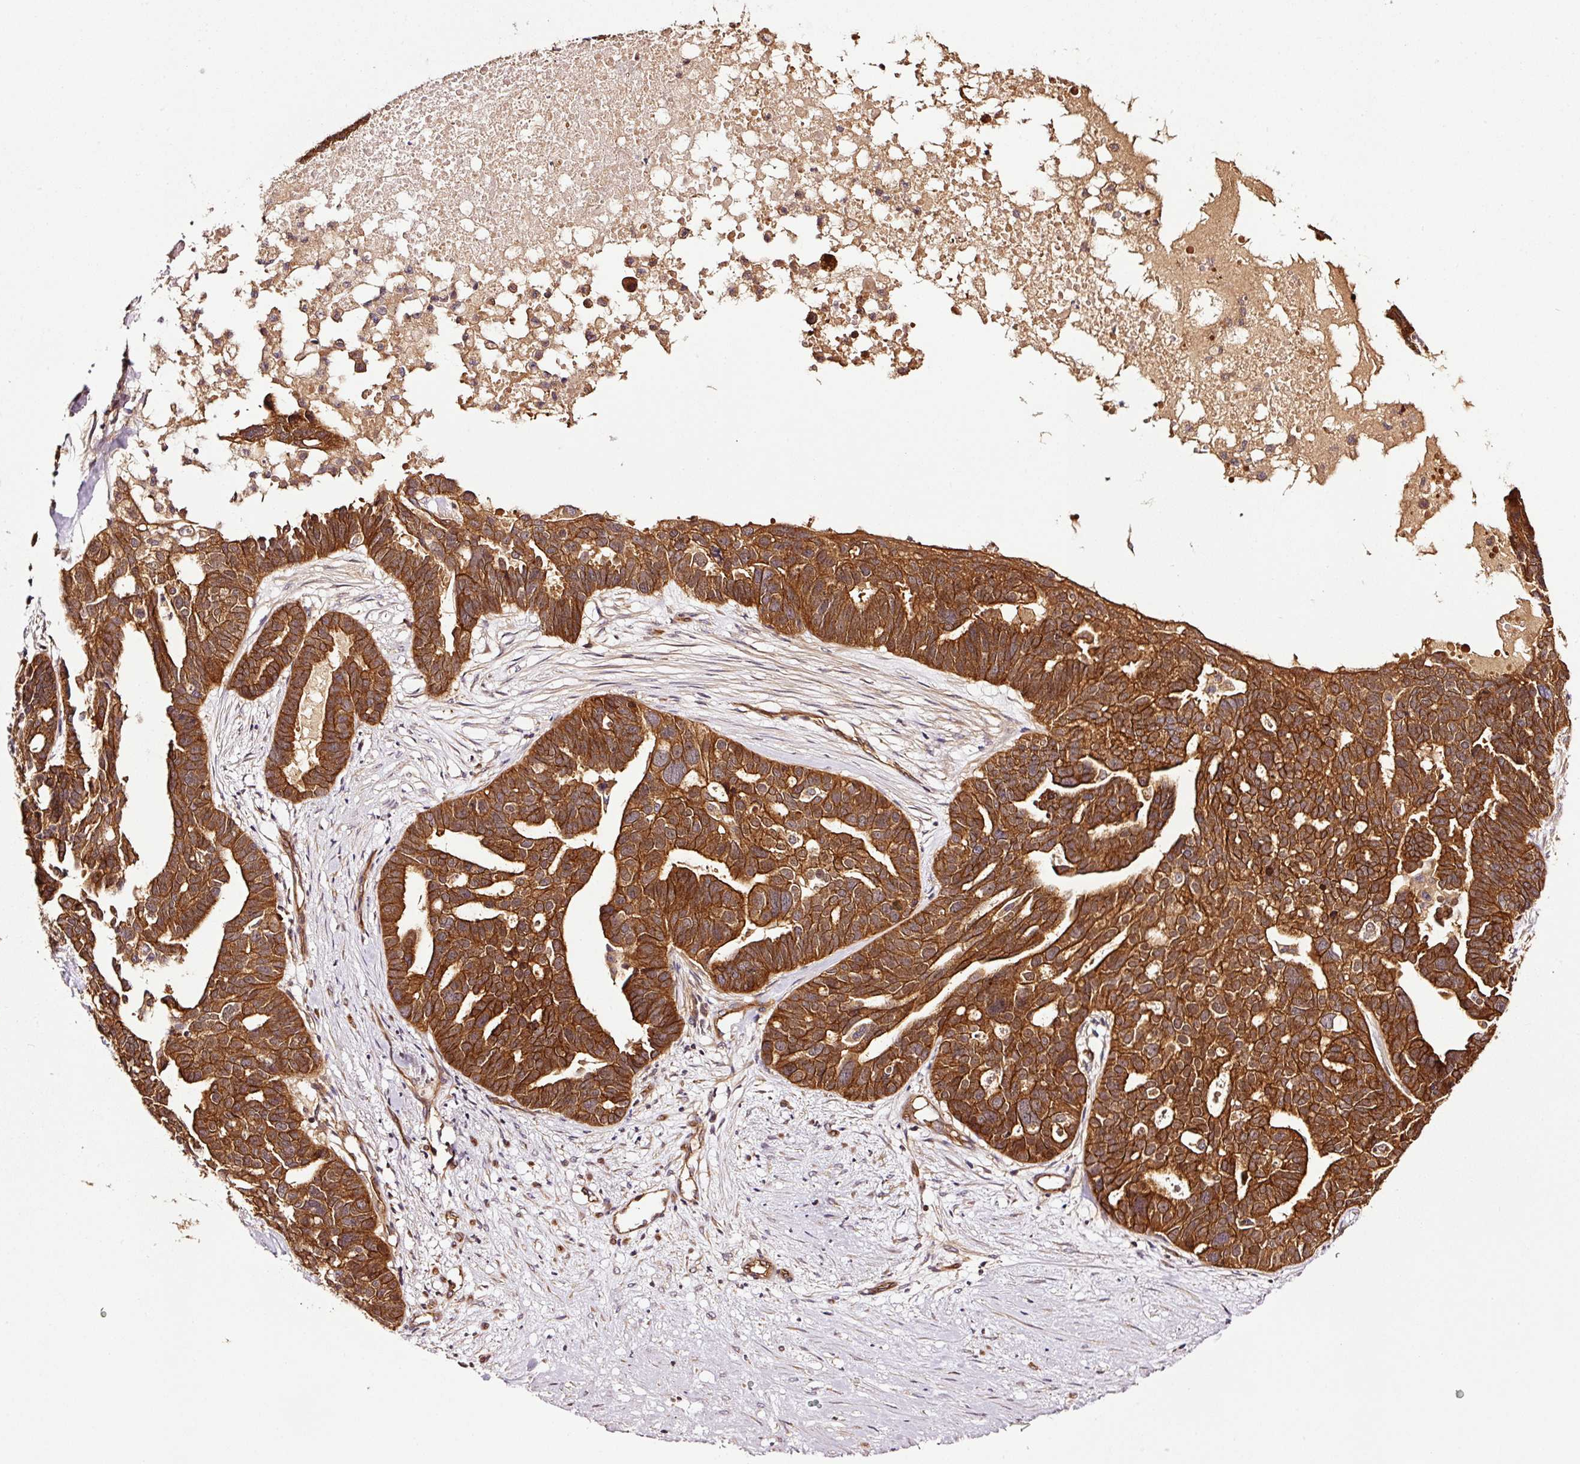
{"staining": {"intensity": "strong", "quantity": ">75%", "location": "cytoplasmic/membranous"}, "tissue": "ovarian cancer", "cell_type": "Tumor cells", "image_type": "cancer", "snomed": [{"axis": "morphology", "description": "Cystadenocarcinoma, serous, NOS"}, {"axis": "topography", "description": "Ovary"}], "caption": "Immunohistochemistry (IHC) (DAB (3,3'-diaminobenzidine)) staining of human ovarian cancer exhibits strong cytoplasmic/membranous protein positivity in approximately >75% of tumor cells. The staining is performed using DAB brown chromogen to label protein expression. The nuclei are counter-stained blue using hematoxylin.", "gene": "METAP1", "patient": {"sex": "female", "age": 59}}